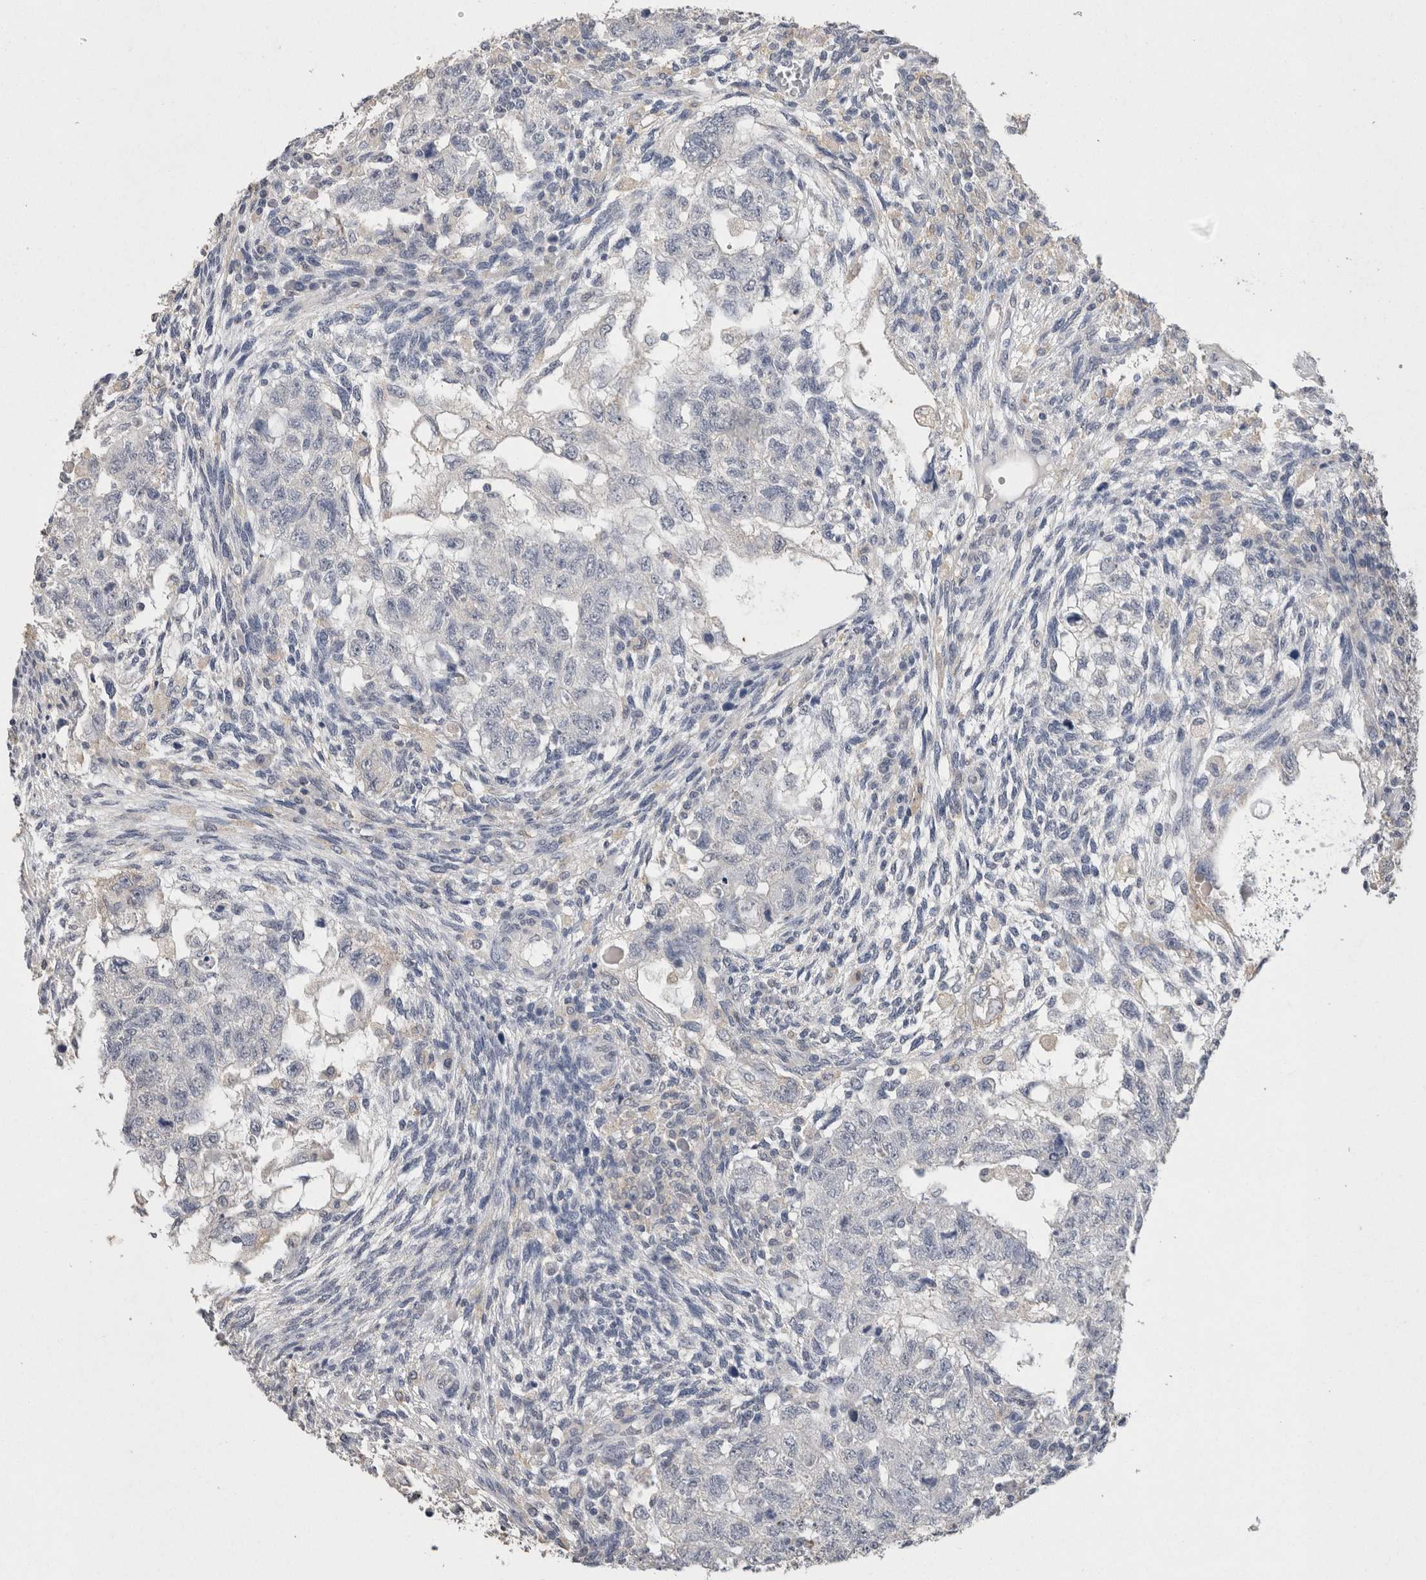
{"staining": {"intensity": "negative", "quantity": "none", "location": "none"}, "tissue": "testis cancer", "cell_type": "Tumor cells", "image_type": "cancer", "snomed": [{"axis": "morphology", "description": "Normal tissue, NOS"}, {"axis": "morphology", "description": "Carcinoma, Embryonal, NOS"}, {"axis": "topography", "description": "Testis"}], "caption": "This image is of testis embryonal carcinoma stained with immunohistochemistry (IHC) to label a protein in brown with the nuclei are counter-stained blue. There is no positivity in tumor cells. The staining is performed using DAB (3,3'-diaminobenzidine) brown chromogen with nuclei counter-stained in using hematoxylin.", "gene": "CNTFR", "patient": {"sex": "male", "age": 36}}